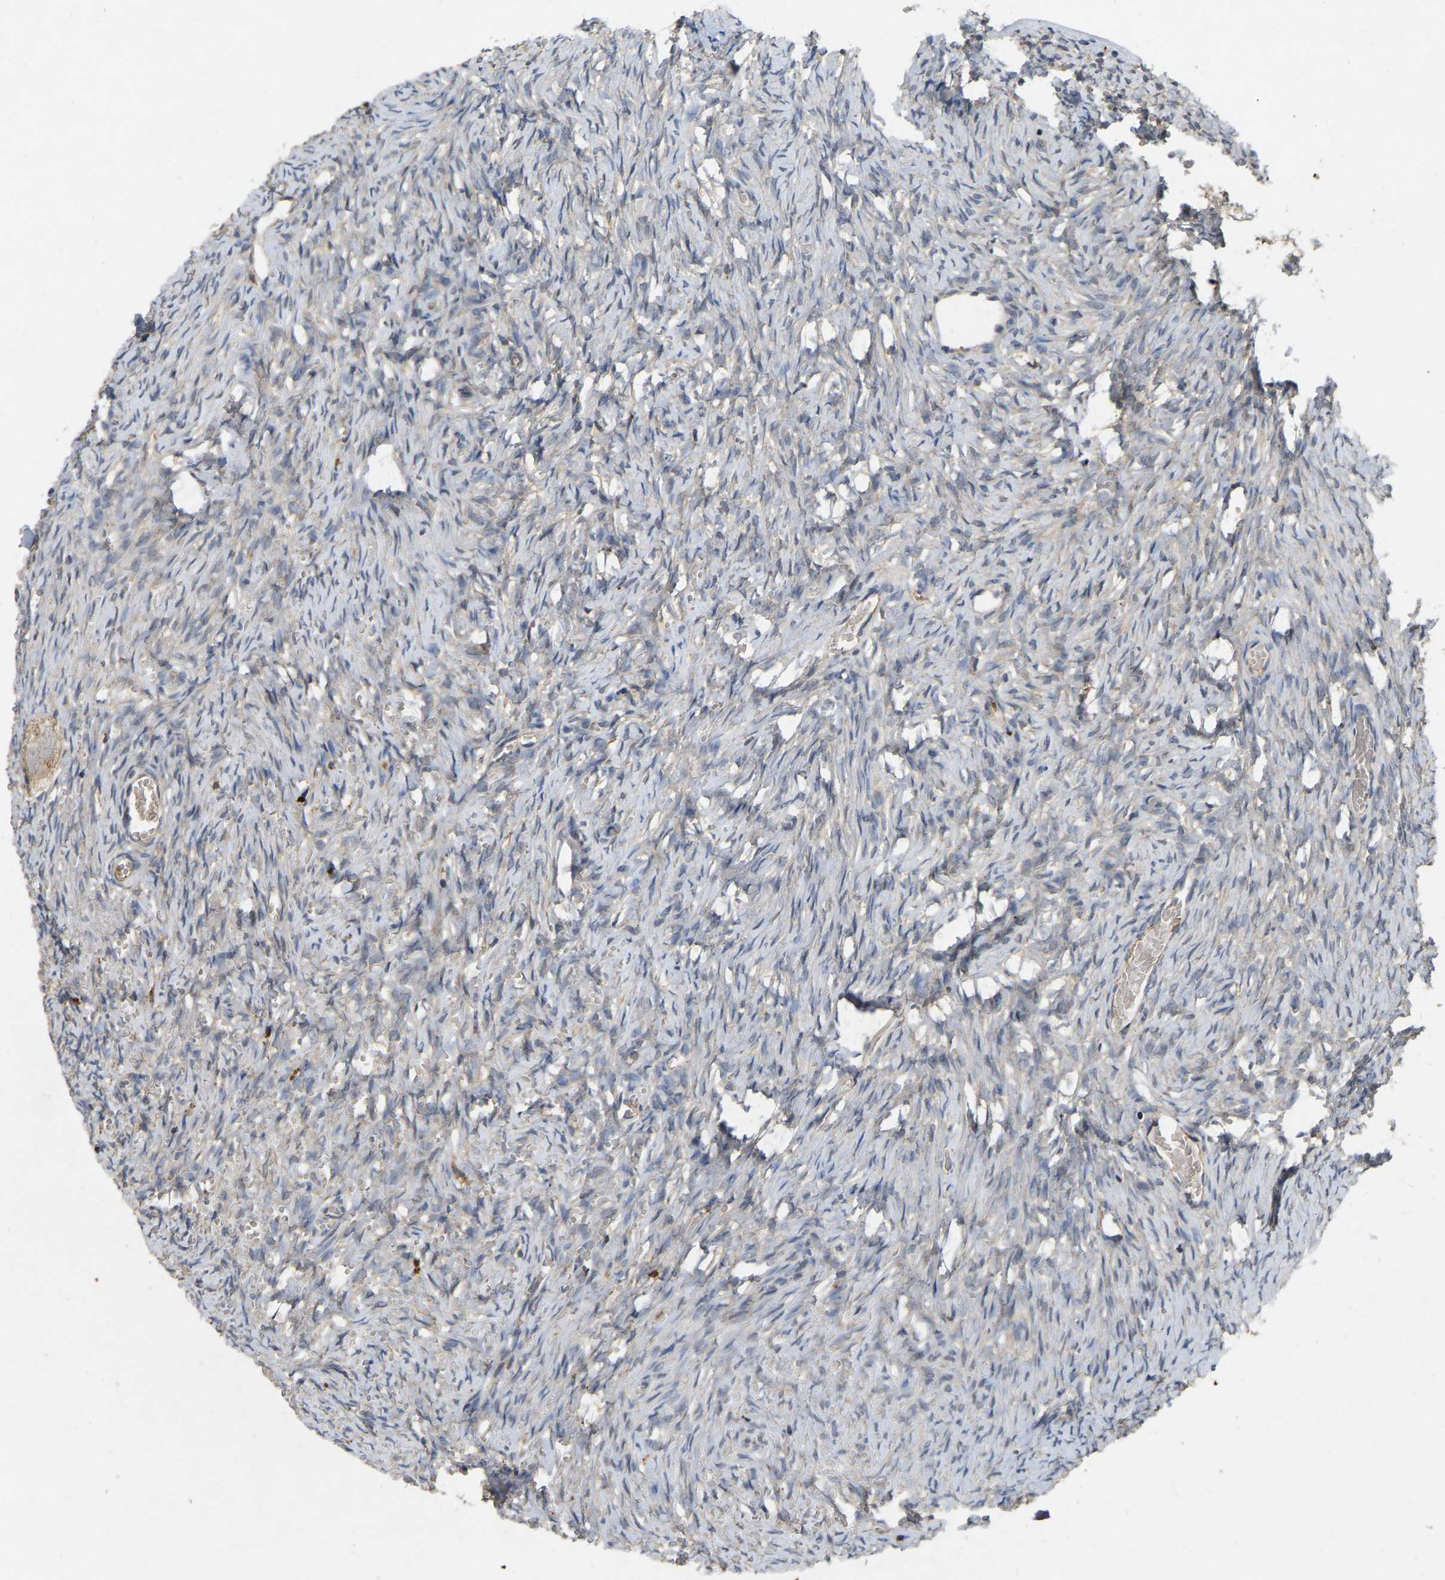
{"staining": {"intensity": "weak", "quantity": "25%-75%", "location": "cytoplasmic/membranous"}, "tissue": "ovary", "cell_type": "Follicle cells", "image_type": "normal", "snomed": [{"axis": "morphology", "description": "Normal tissue, NOS"}, {"axis": "topography", "description": "Ovary"}], "caption": "Immunohistochemical staining of benign ovary reveals 25%-75% levels of weak cytoplasmic/membranous protein staining in approximately 25%-75% of follicle cells.", "gene": "LPAR2", "patient": {"sex": "female", "age": 27}}